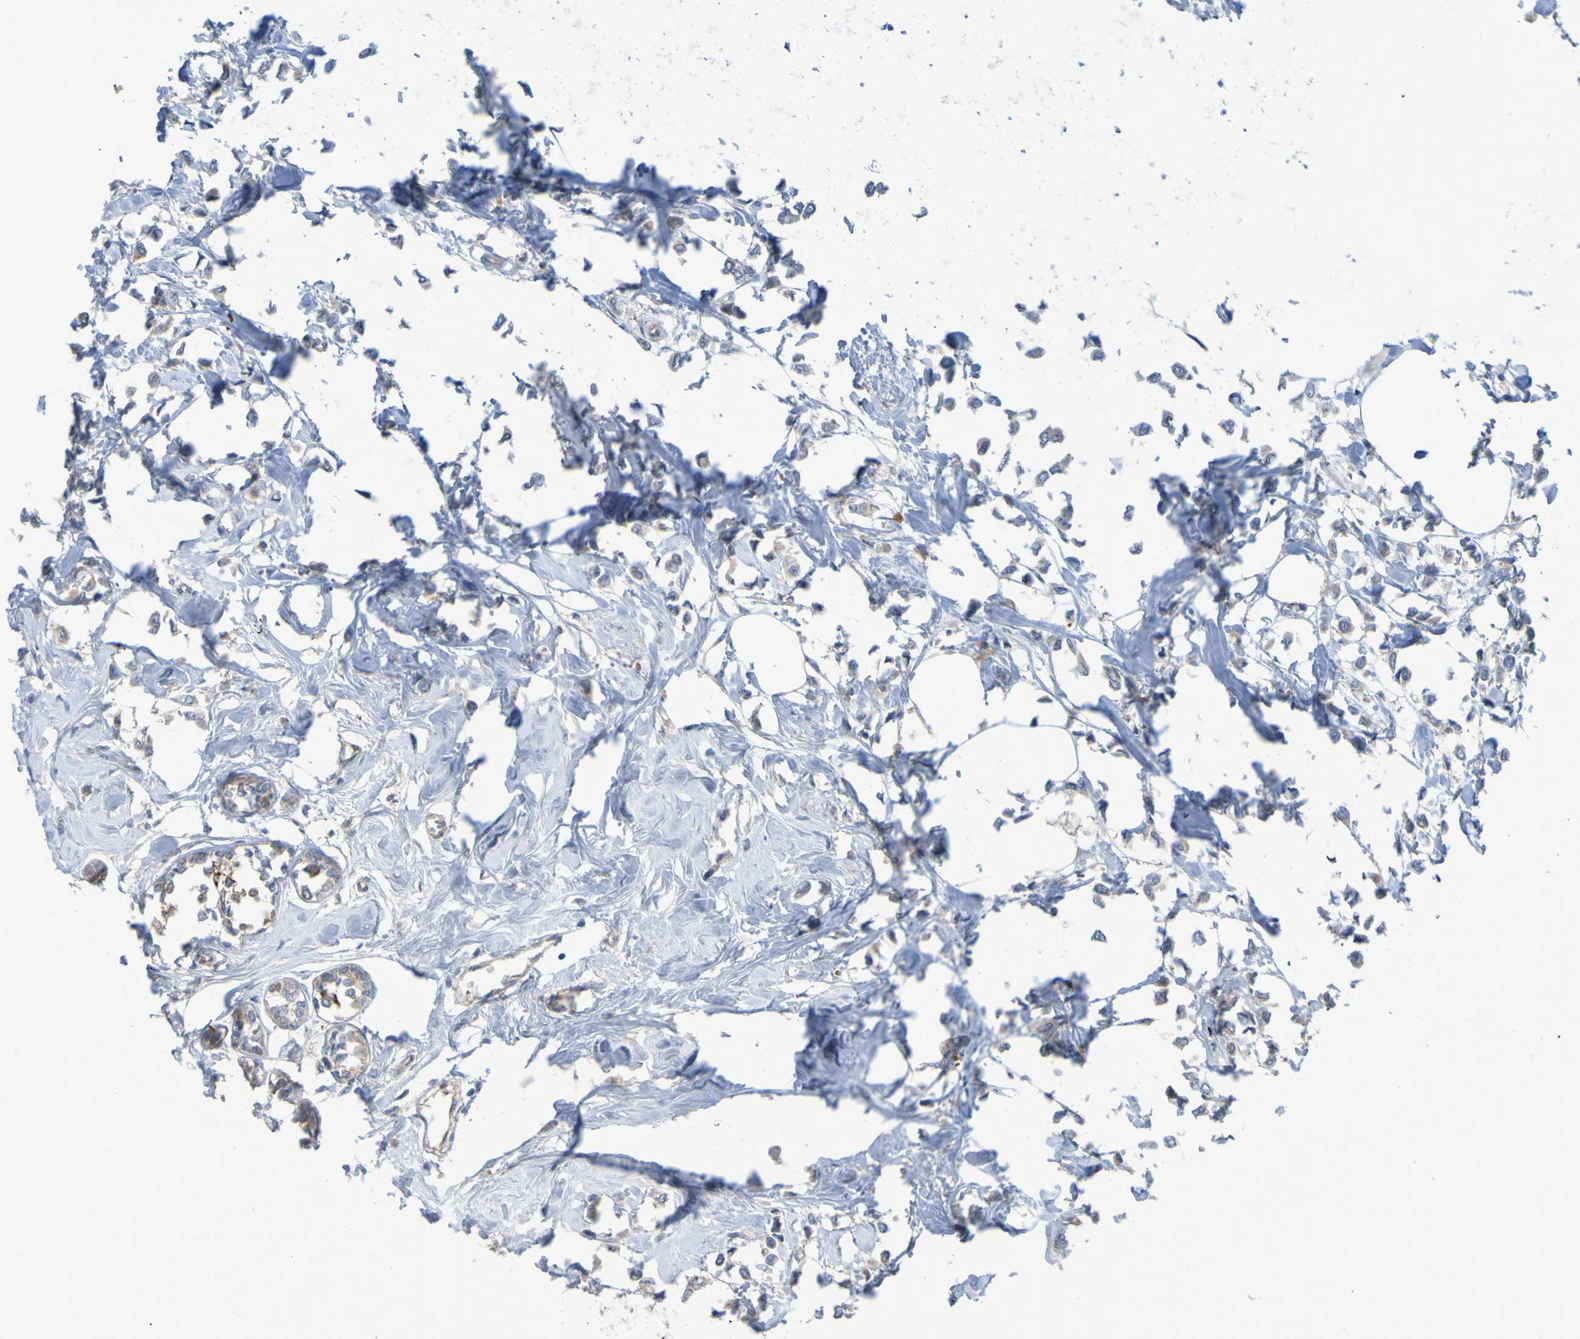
{"staining": {"intensity": "weak", "quantity": "25%-75%", "location": "cytoplasmic/membranous"}, "tissue": "breast cancer", "cell_type": "Tumor cells", "image_type": "cancer", "snomed": [{"axis": "morphology", "description": "Lobular carcinoma"}, {"axis": "topography", "description": "Breast"}], "caption": "Lobular carcinoma (breast) tissue displays weak cytoplasmic/membranous positivity in approximately 25%-75% of tumor cells", "gene": "NPRL3", "patient": {"sex": "female", "age": 51}}